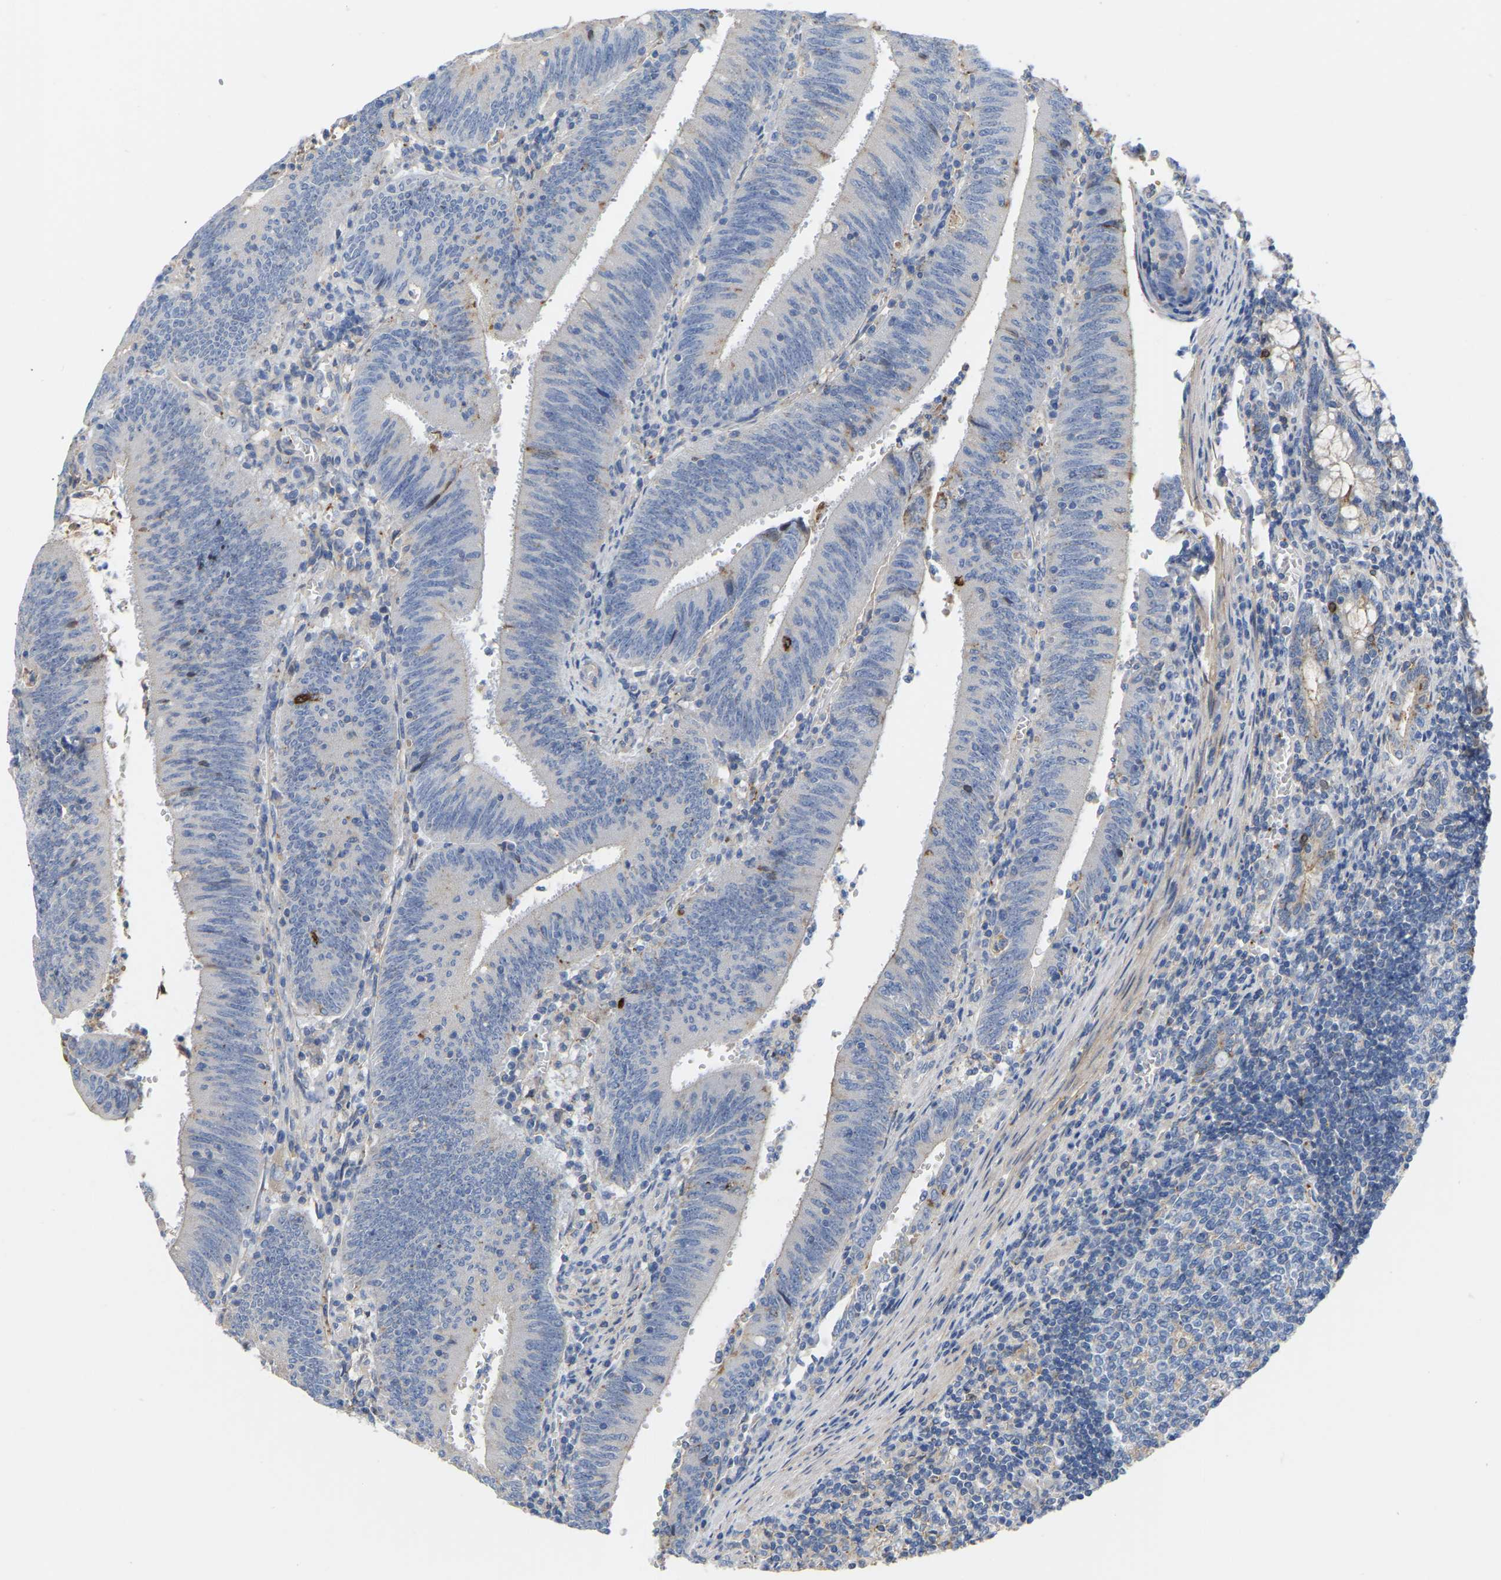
{"staining": {"intensity": "negative", "quantity": "none", "location": "none"}, "tissue": "colorectal cancer", "cell_type": "Tumor cells", "image_type": "cancer", "snomed": [{"axis": "morphology", "description": "Normal tissue, NOS"}, {"axis": "morphology", "description": "Adenocarcinoma, NOS"}, {"axis": "topography", "description": "Rectum"}], "caption": "The histopathology image reveals no significant staining in tumor cells of colorectal cancer (adenocarcinoma).", "gene": "ZNF449", "patient": {"sex": "female", "age": 66}}